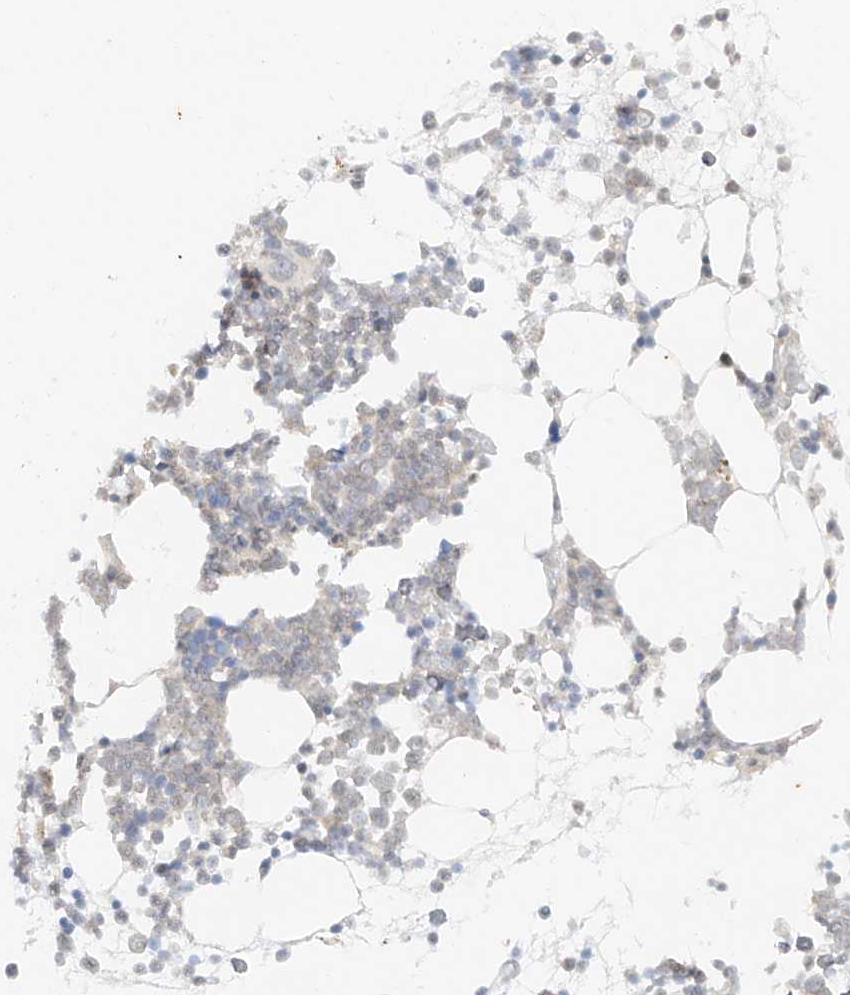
{"staining": {"intensity": "negative", "quantity": "none", "location": "none"}, "tissue": "bone marrow", "cell_type": "Hematopoietic cells", "image_type": "normal", "snomed": [{"axis": "morphology", "description": "Normal tissue, NOS"}, {"axis": "topography", "description": "Bone marrow"}], "caption": "This is an immunohistochemistry (IHC) histopathology image of benign bone marrow. There is no positivity in hematopoietic cells.", "gene": "MIPEP", "patient": {"sex": "male", "age": 54}}